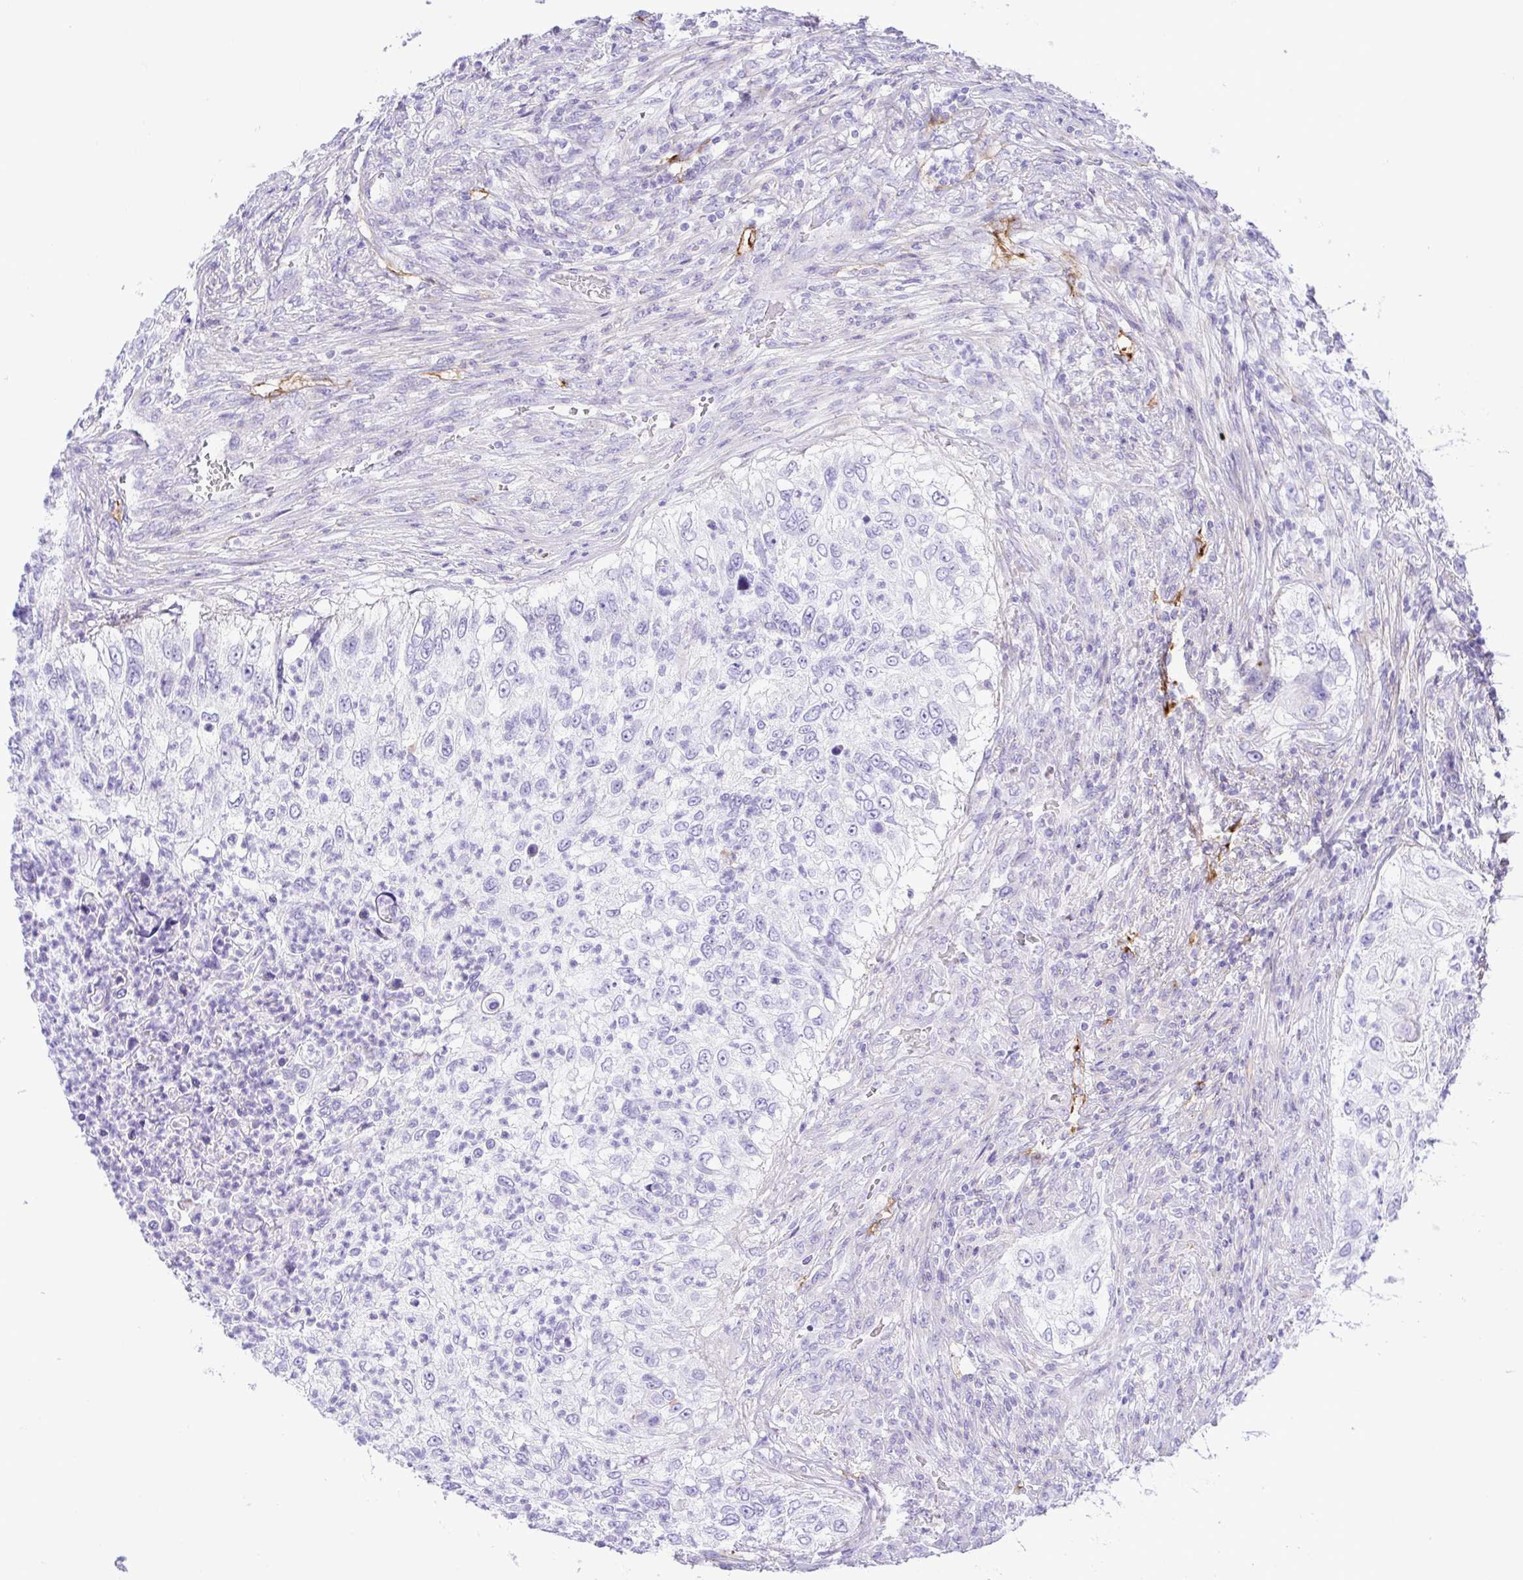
{"staining": {"intensity": "negative", "quantity": "none", "location": "none"}, "tissue": "urothelial cancer", "cell_type": "Tumor cells", "image_type": "cancer", "snomed": [{"axis": "morphology", "description": "Urothelial carcinoma, High grade"}, {"axis": "topography", "description": "Urinary bladder"}], "caption": "High magnification brightfield microscopy of urothelial cancer stained with DAB (3,3'-diaminobenzidine) (brown) and counterstained with hematoxylin (blue): tumor cells show no significant expression. (IHC, brightfield microscopy, high magnification).", "gene": "GPR182", "patient": {"sex": "female", "age": 60}}